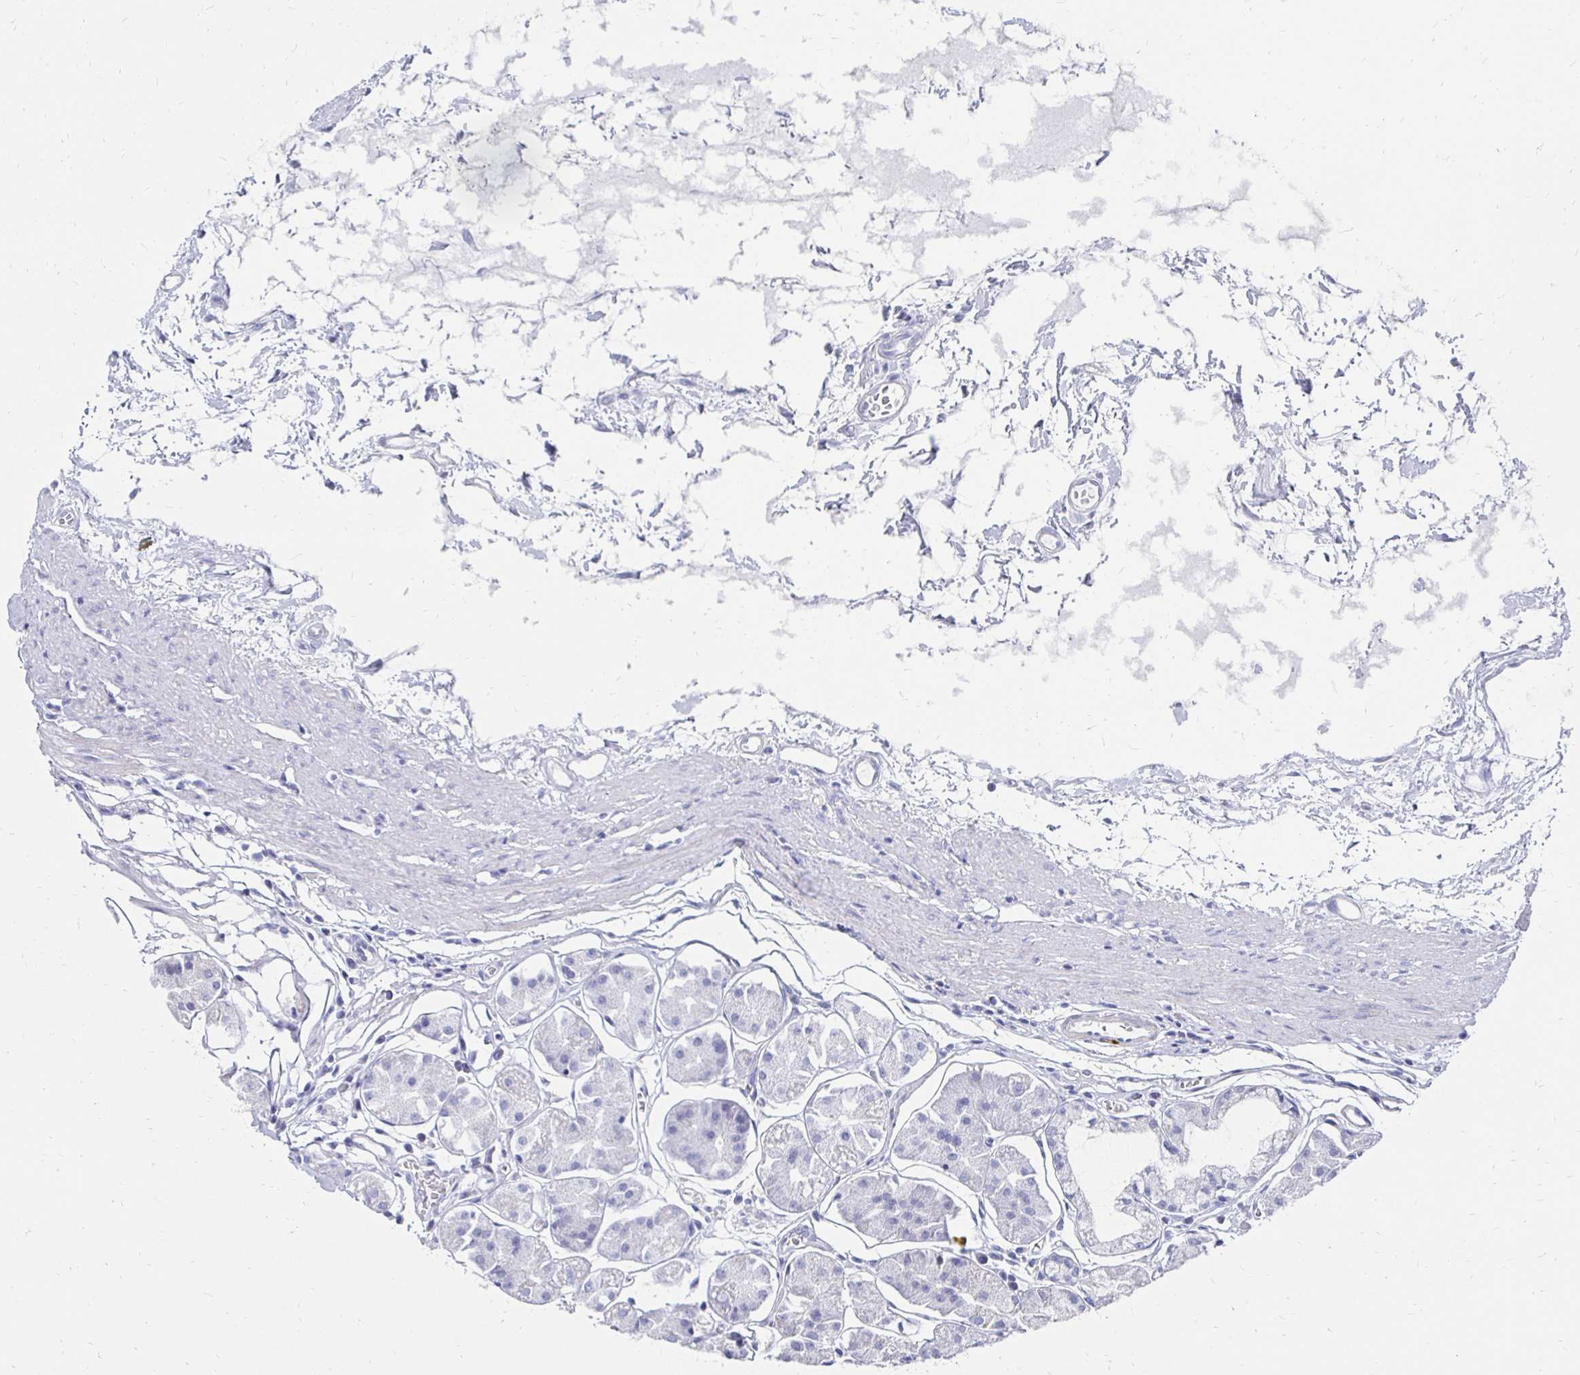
{"staining": {"intensity": "negative", "quantity": "none", "location": "none"}, "tissue": "stomach", "cell_type": "Glandular cells", "image_type": "normal", "snomed": [{"axis": "morphology", "description": "Normal tissue, NOS"}, {"axis": "topography", "description": "Stomach"}], "caption": "The immunohistochemistry (IHC) photomicrograph has no significant positivity in glandular cells of stomach. (DAB IHC with hematoxylin counter stain).", "gene": "SYCP3", "patient": {"sex": "male", "age": 55}}